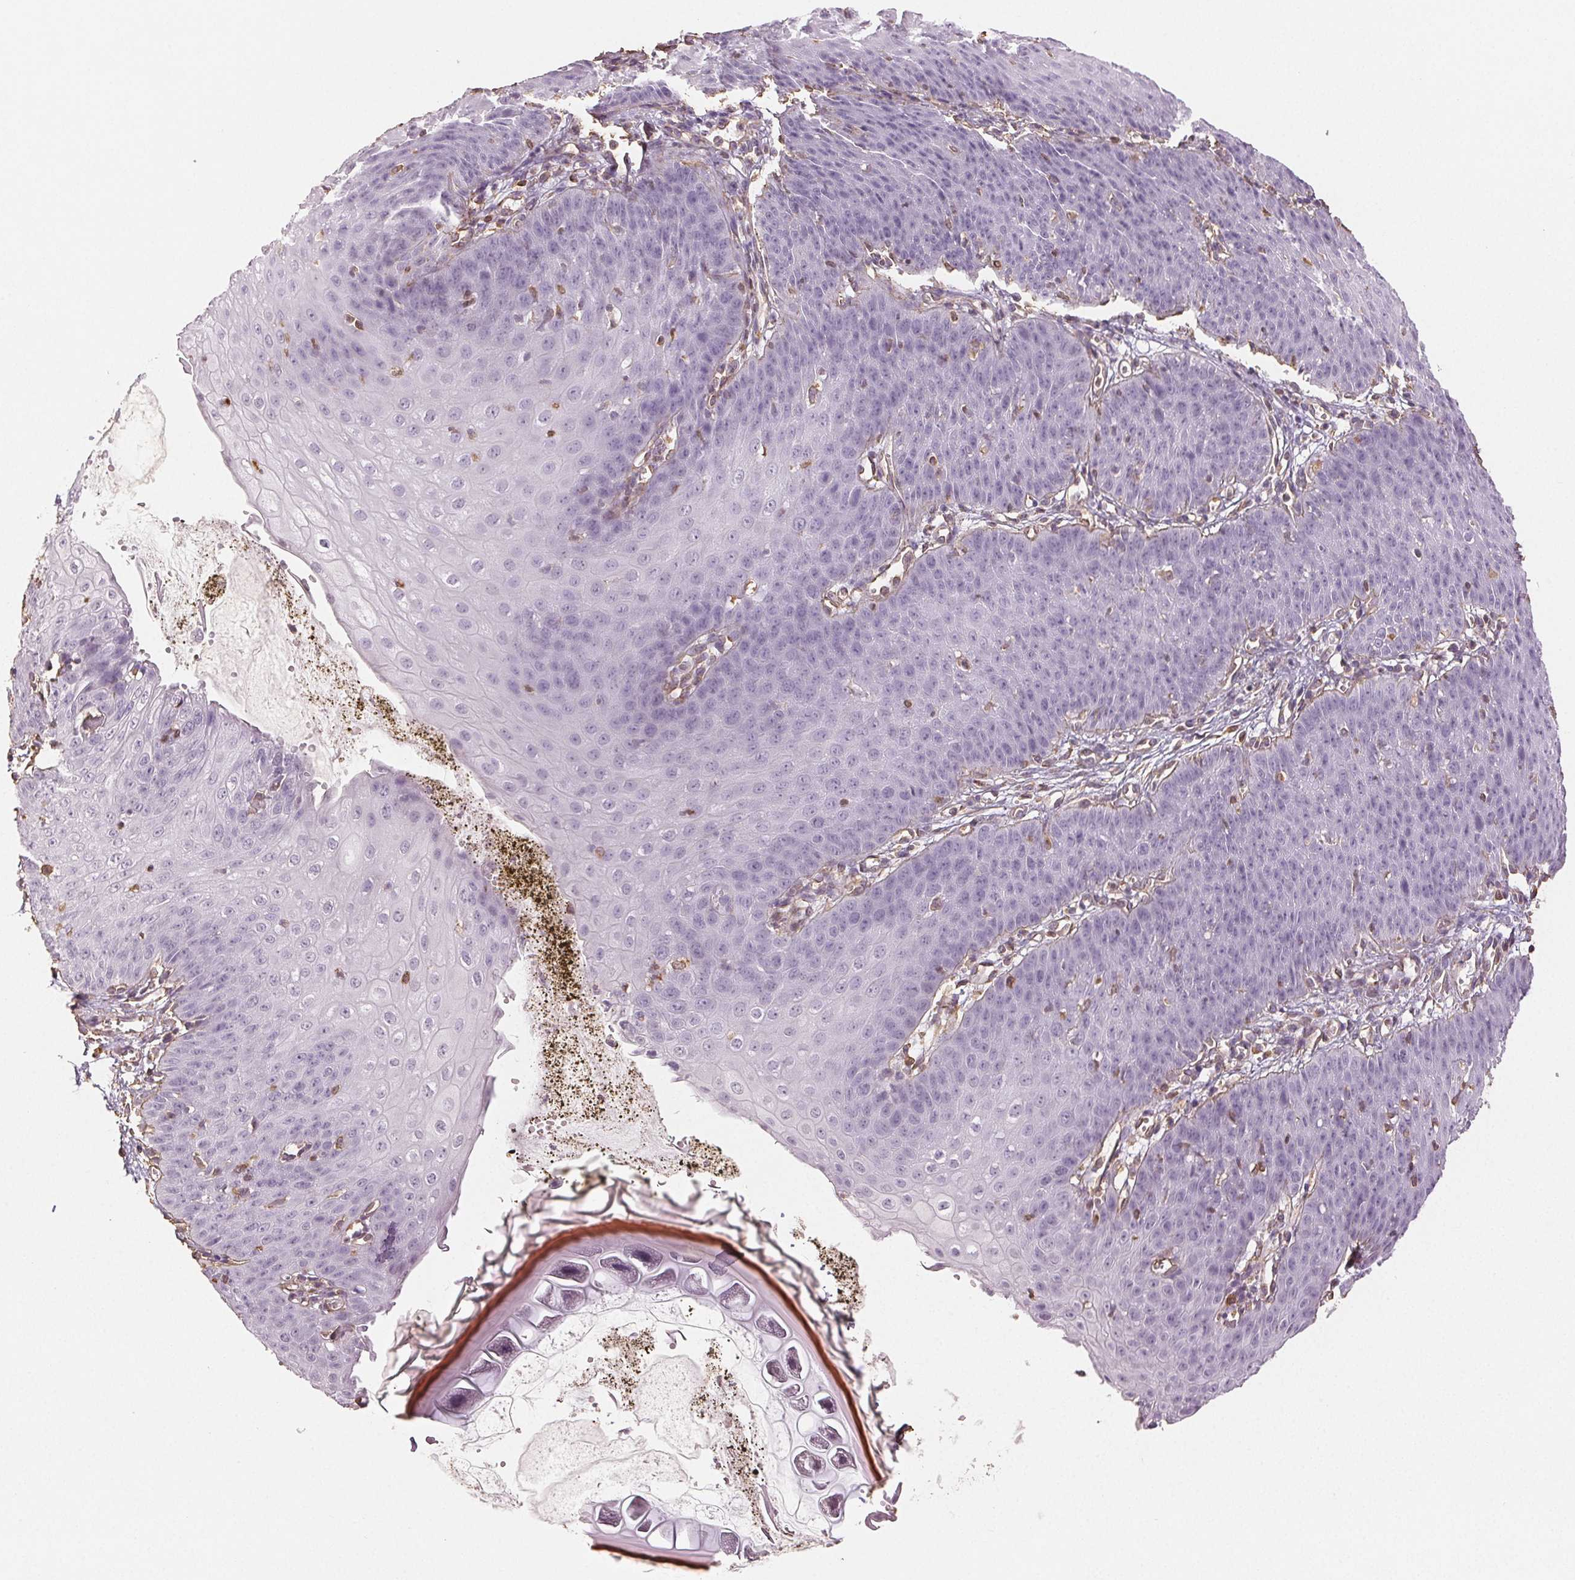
{"staining": {"intensity": "negative", "quantity": "none", "location": "none"}, "tissue": "esophagus", "cell_type": "Squamous epithelial cells", "image_type": "normal", "snomed": [{"axis": "morphology", "description": "Normal tissue, NOS"}, {"axis": "topography", "description": "Esophagus"}], "caption": "A high-resolution histopathology image shows IHC staining of normal esophagus, which shows no significant expression in squamous epithelial cells.", "gene": "COL7A1", "patient": {"sex": "male", "age": 71}}